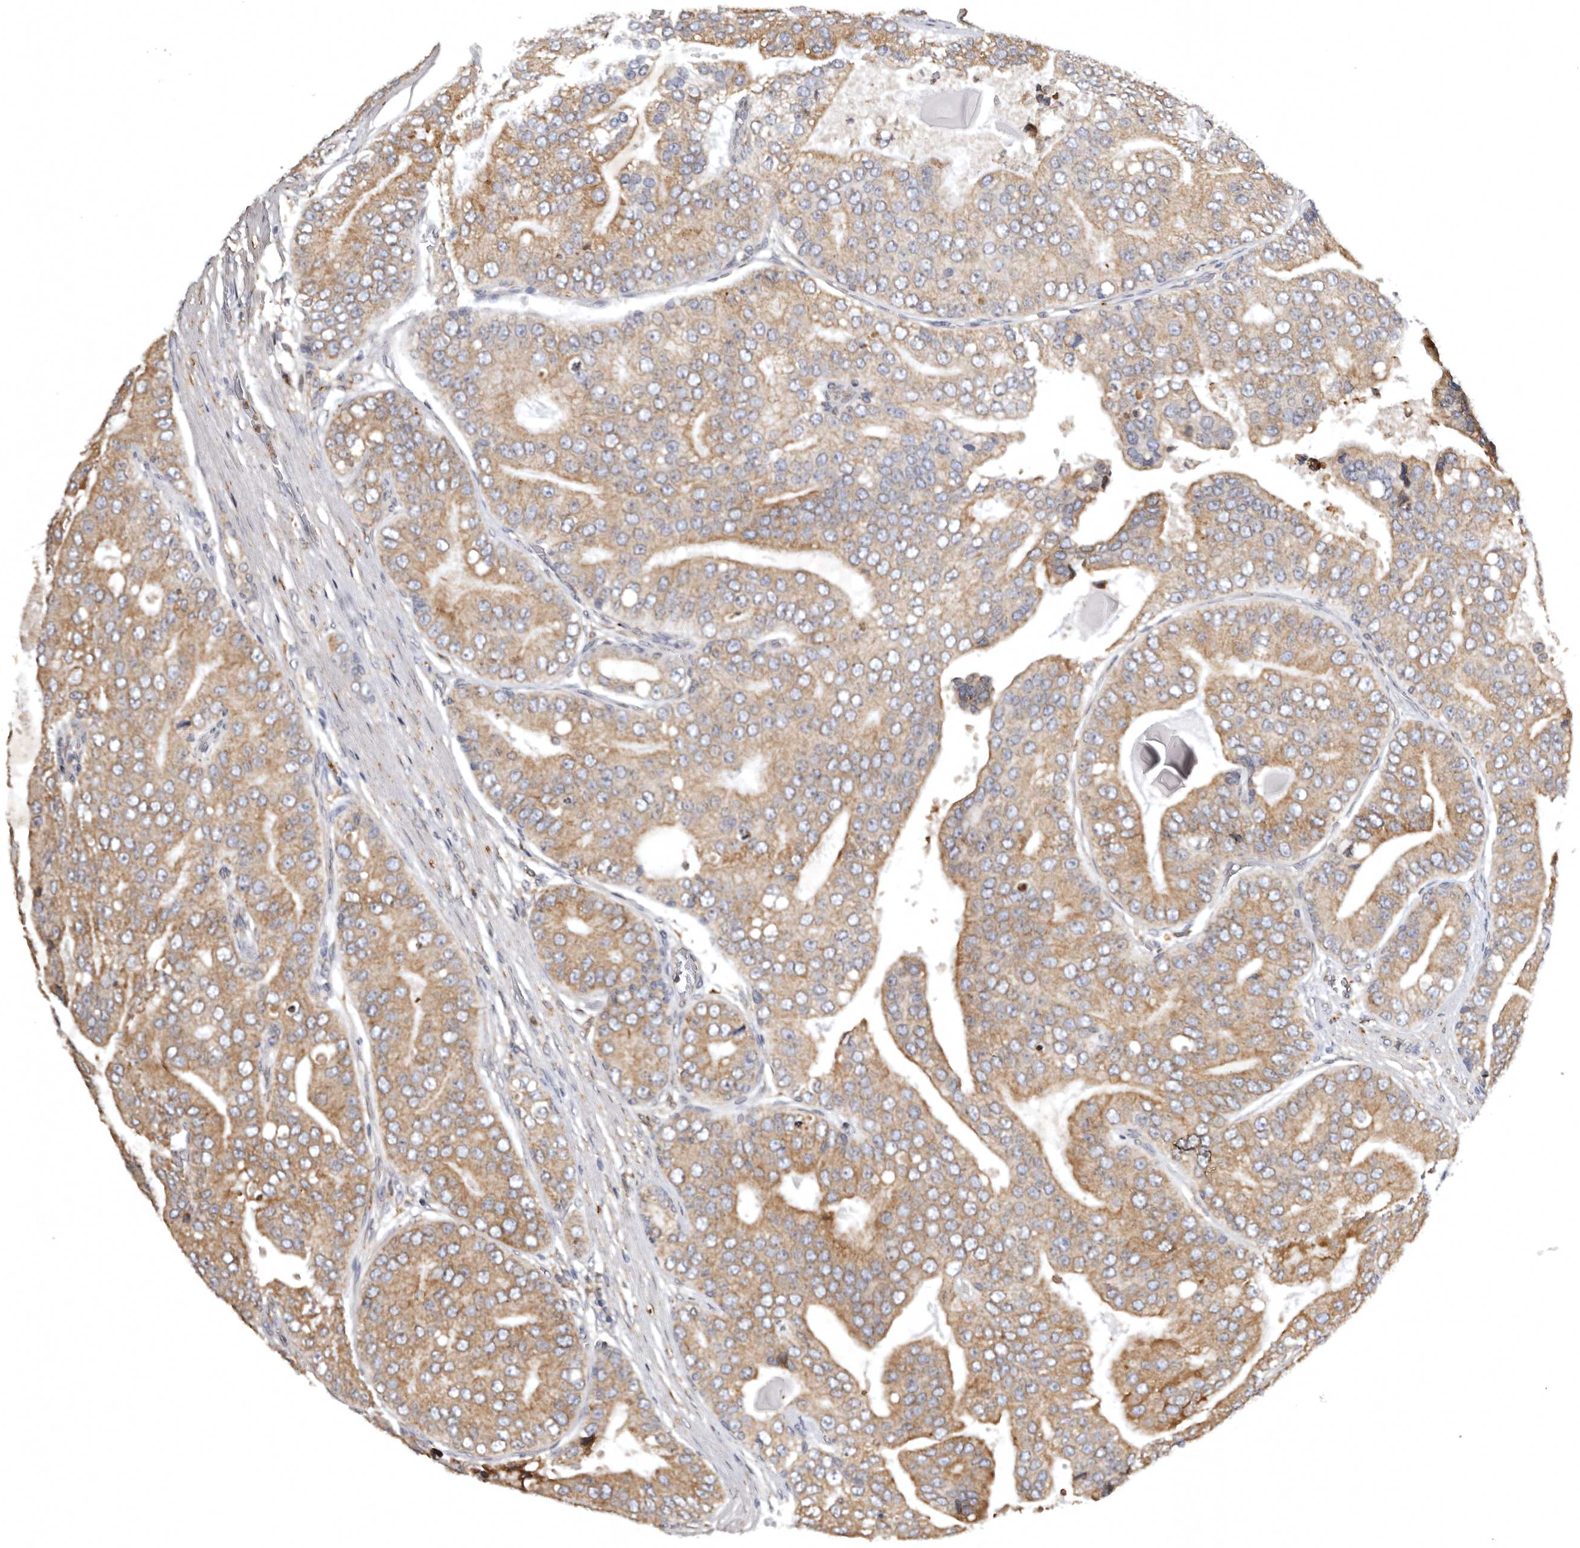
{"staining": {"intensity": "moderate", "quantity": ">75%", "location": "cytoplasmic/membranous"}, "tissue": "prostate cancer", "cell_type": "Tumor cells", "image_type": "cancer", "snomed": [{"axis": "morphology", "description": "Adenocarcinoma, High grade"}, {"axis": "topography", "description": "Prostate"}], "caption": "Protein expression by immunohistochemistry reveals moderate cytoplasmic/membranous positivity in approximately >75% of tumor cells in prostate cancer (adenocarcinoma (high-grade)).", "gene": "INKA2", "patient": {"sex": "male", "age": 70}}